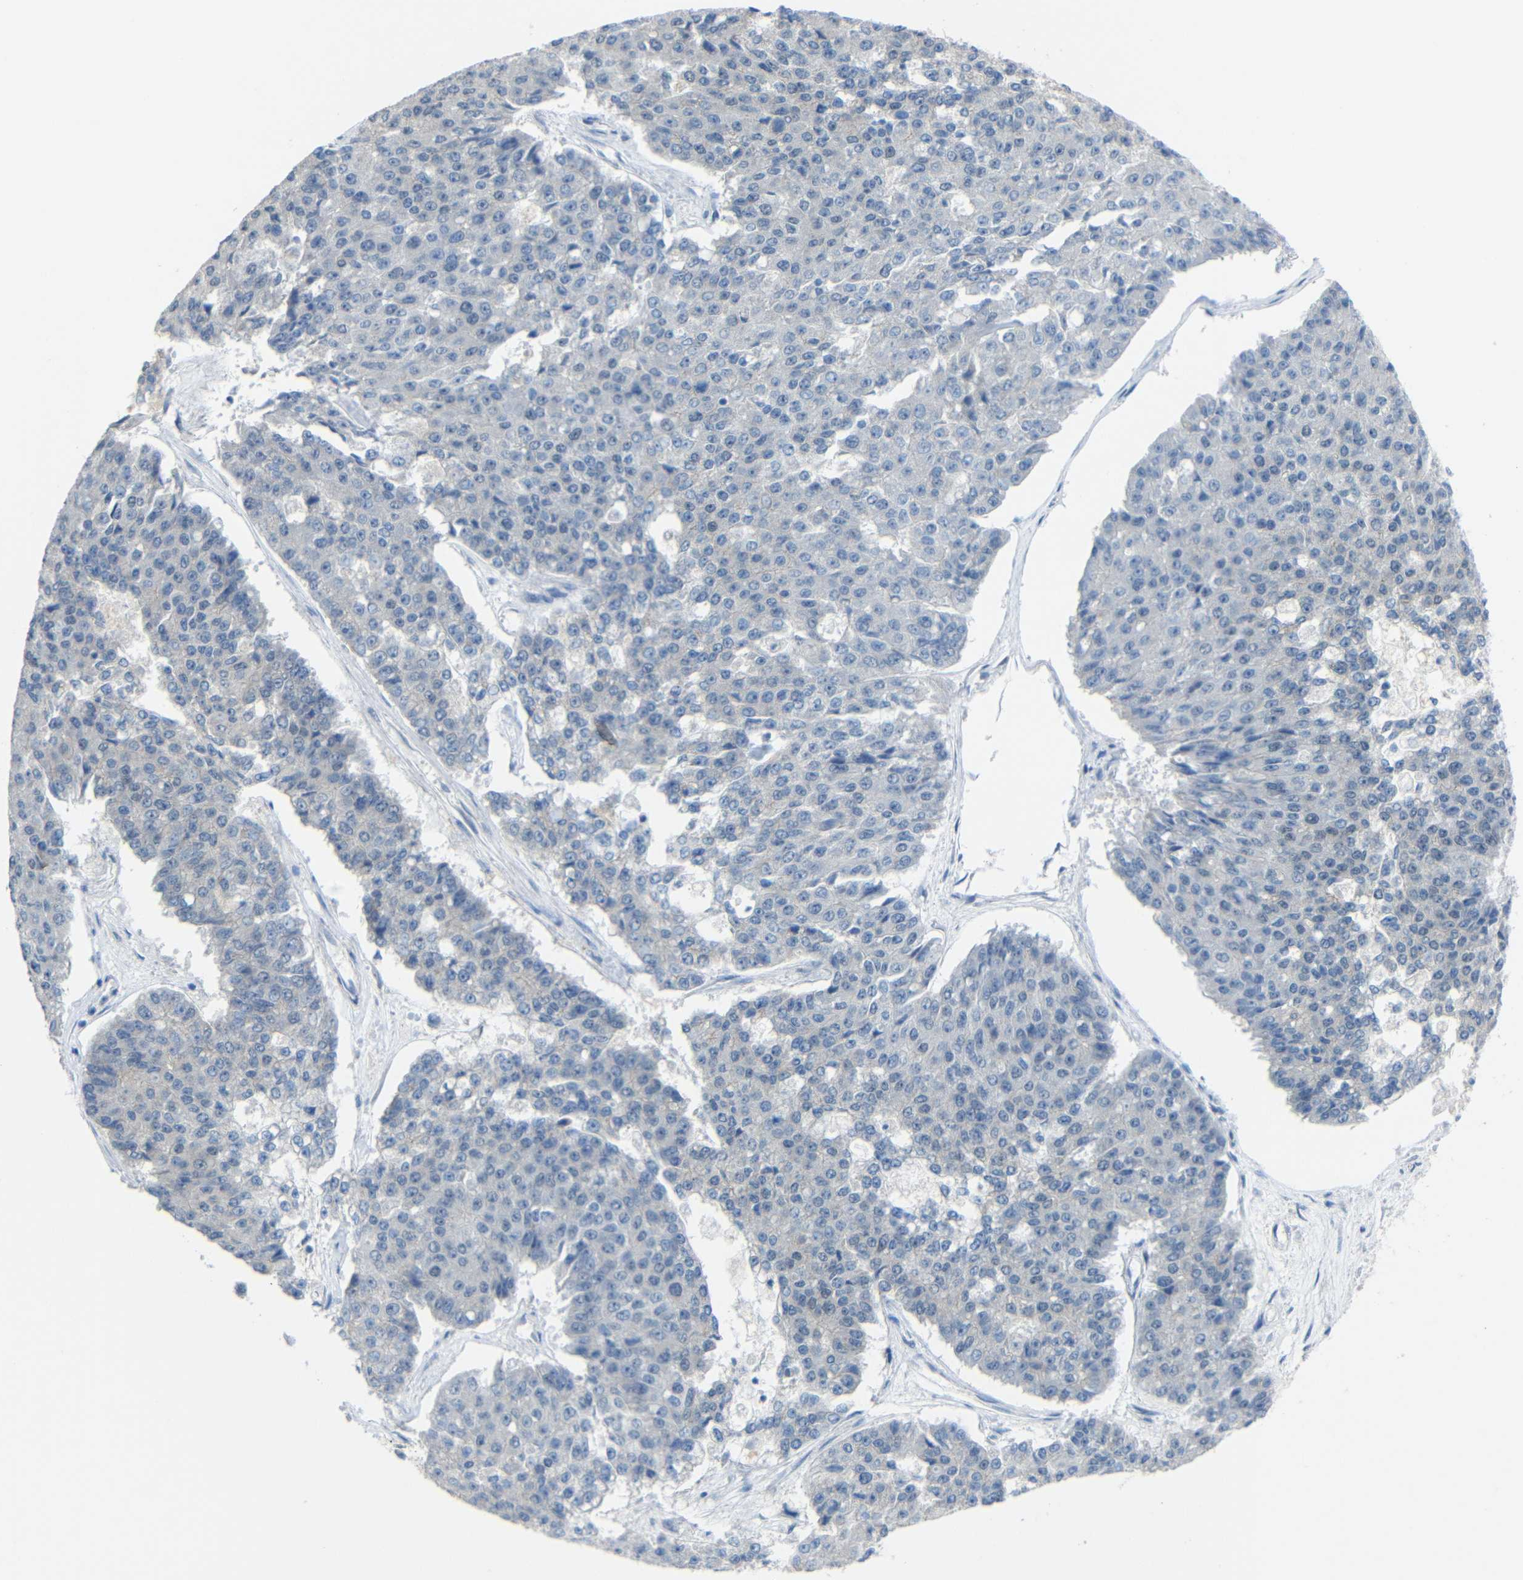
{"staining": {"intensity": "negative", "quantity": "none", "location": "none"}, "tissue": "pancreatic cancer", "cell_type": "Tumor cells", "image_type": "cancer", "snomed": [{"axis": "morphology", "description": "Adenocarcinoma, NOS"}, {"axis": "topography", "description": "Pancreas"}], "caption": "DAB immunohistochemical staining of pancreatic cancer reveals no significant positivity in tumor cells.", "gene": "GPR158", "patient": {"sex": "male", "age": 50}}